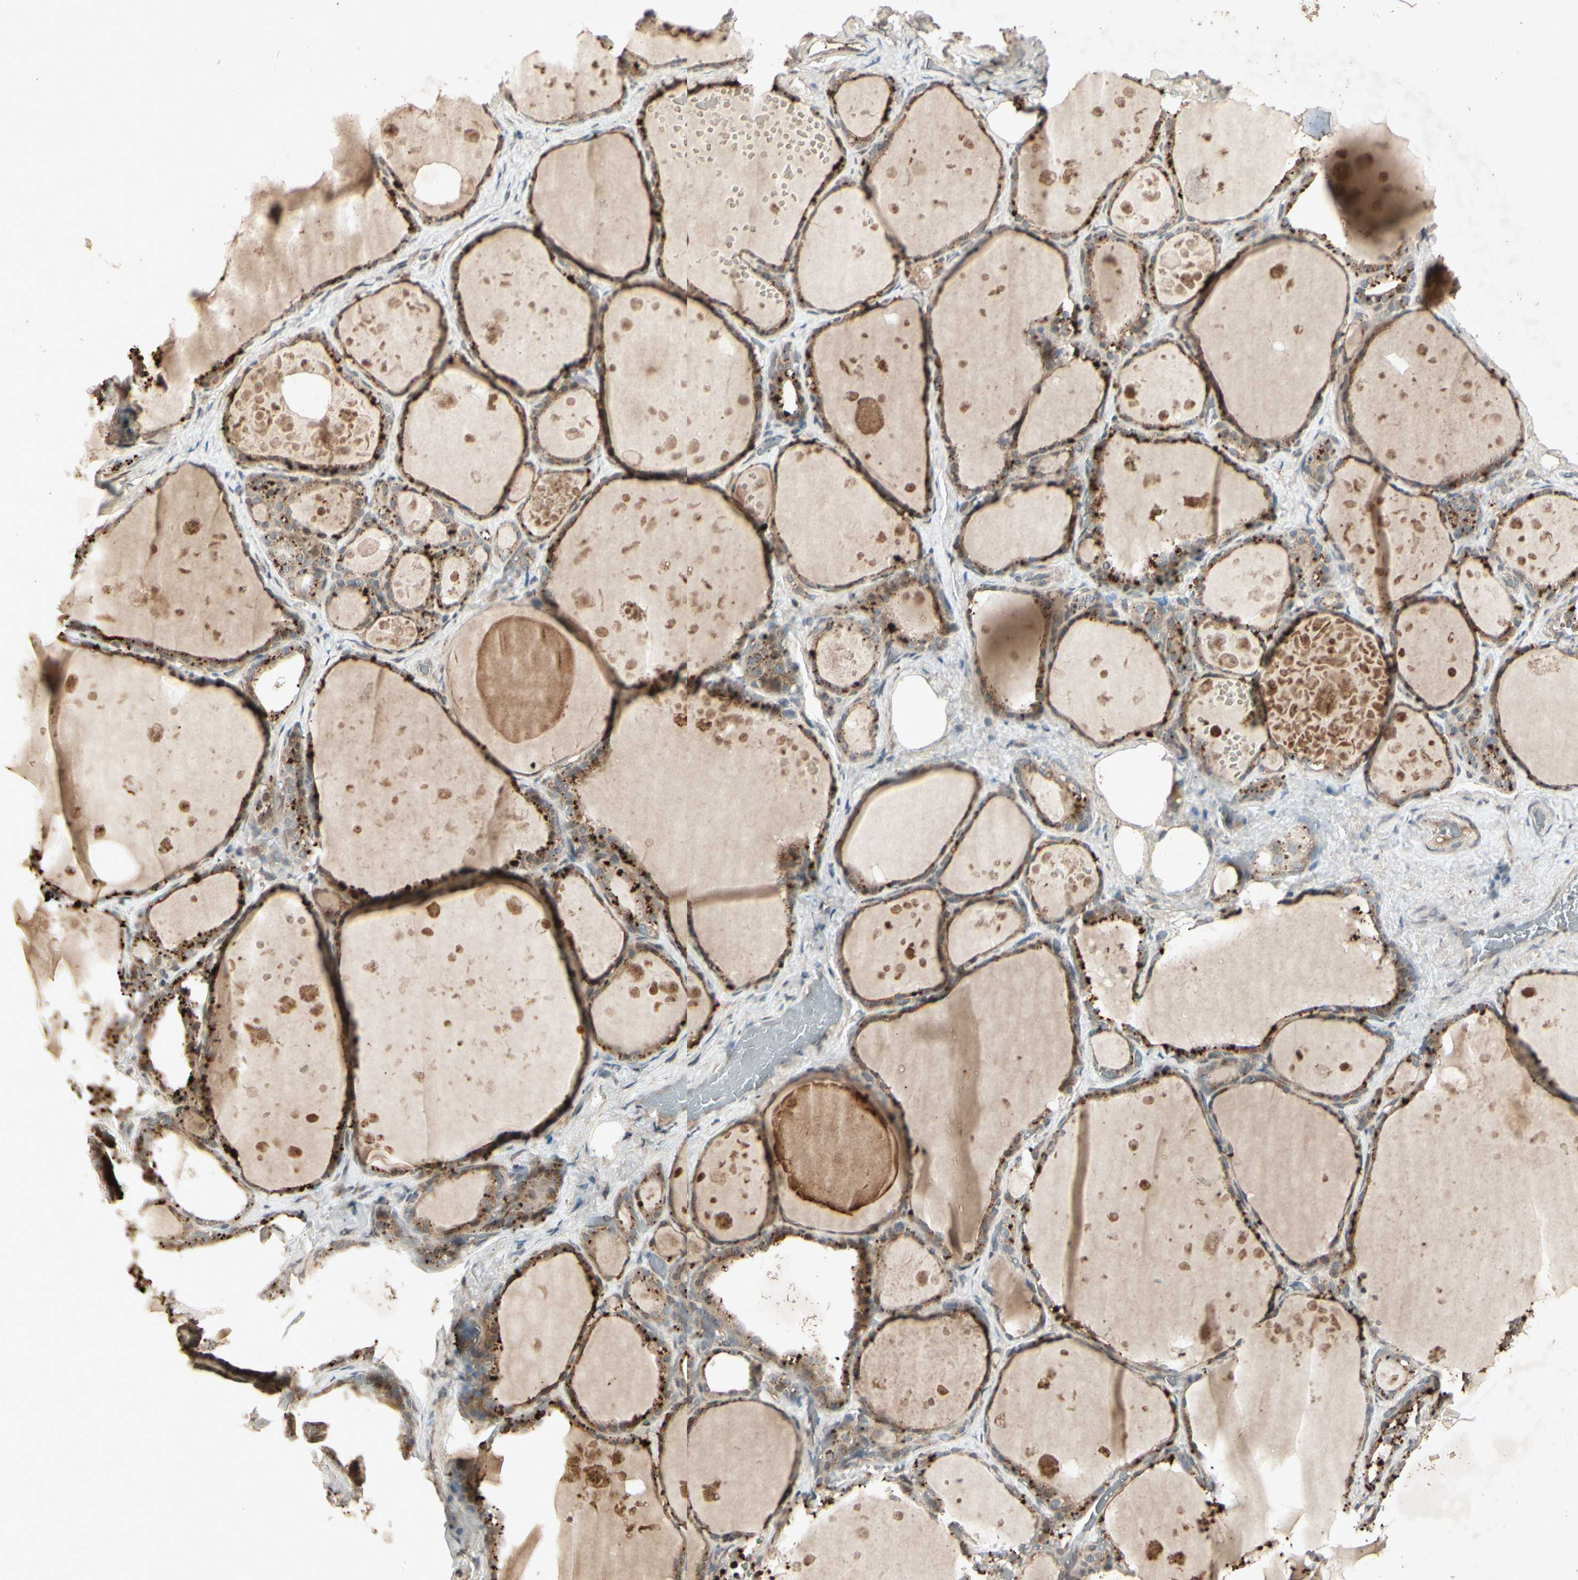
{"staining": {"intensity": "weak", "quantity": ">75%", "location": "cytoplasmic/membranous"}, "tissue": "thyroid gland", "cell_type": "Glandular cells", "image_type": "normal", "snomed": [{"axis": "morphology", "description": "Normal tissue, NOS"}, {"axis": "topography", "description": "Thyroid gland"}], "caption": "Immunohistochemistry micrograph of unremarkable thyroid gland: human thyroid gland stained using immunohistochemistry (IHC) reveals low levels of weak protein expression localized specifically in the cytoplasmic/membranous of glandular cells, appearing as a cytoplasmic/membranous brown color.", "gene": "TEK", "patient": {"sex": "male", "age": 61}}